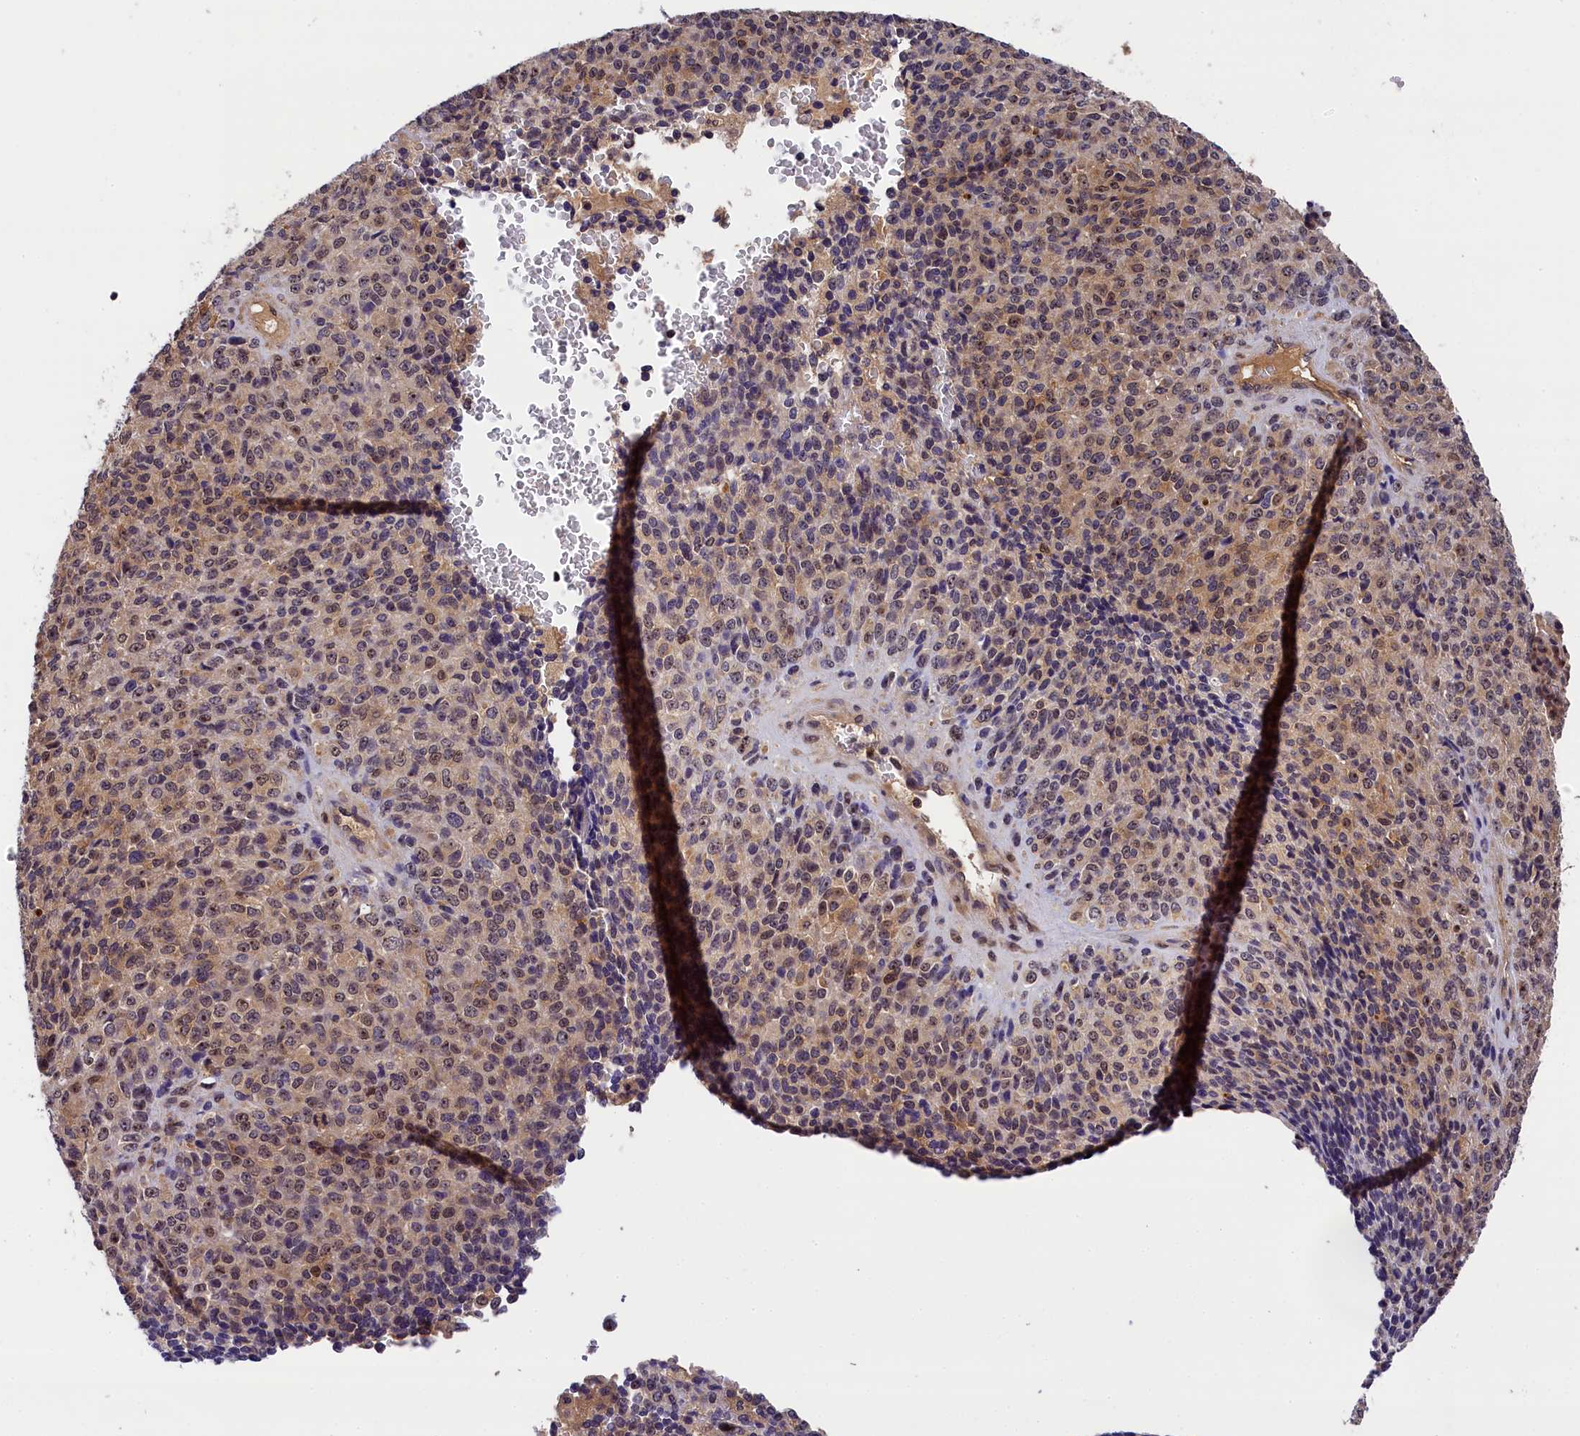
{"staining": {"intensity": "weak", "quantity": ">75%", "location": "cytoplasmic/membranous,nuclear"}, "tissue": "melanoma", "cell_type": "Tumor cells", "image_type": "cancer", "snomed": [{"axis": "morphology", "description": "Malignant melanoma, Metastatic site"}, {"axis": "topography", "description": "Brain"}], "caption": "Protein expression analysis of human malignant melanoma (metastatic site) reveals weak cytoplasmic/membranous and nuclear staining in approximately >75% of tumor cells. Using DAB (3,3'-diaminobenzidine) (brown) and hematoxylin (blue) stains, captured at high magnification using brightfield microscopy.", "gene": "EIF6", "patient": {"sex": "female", "age": 56}}